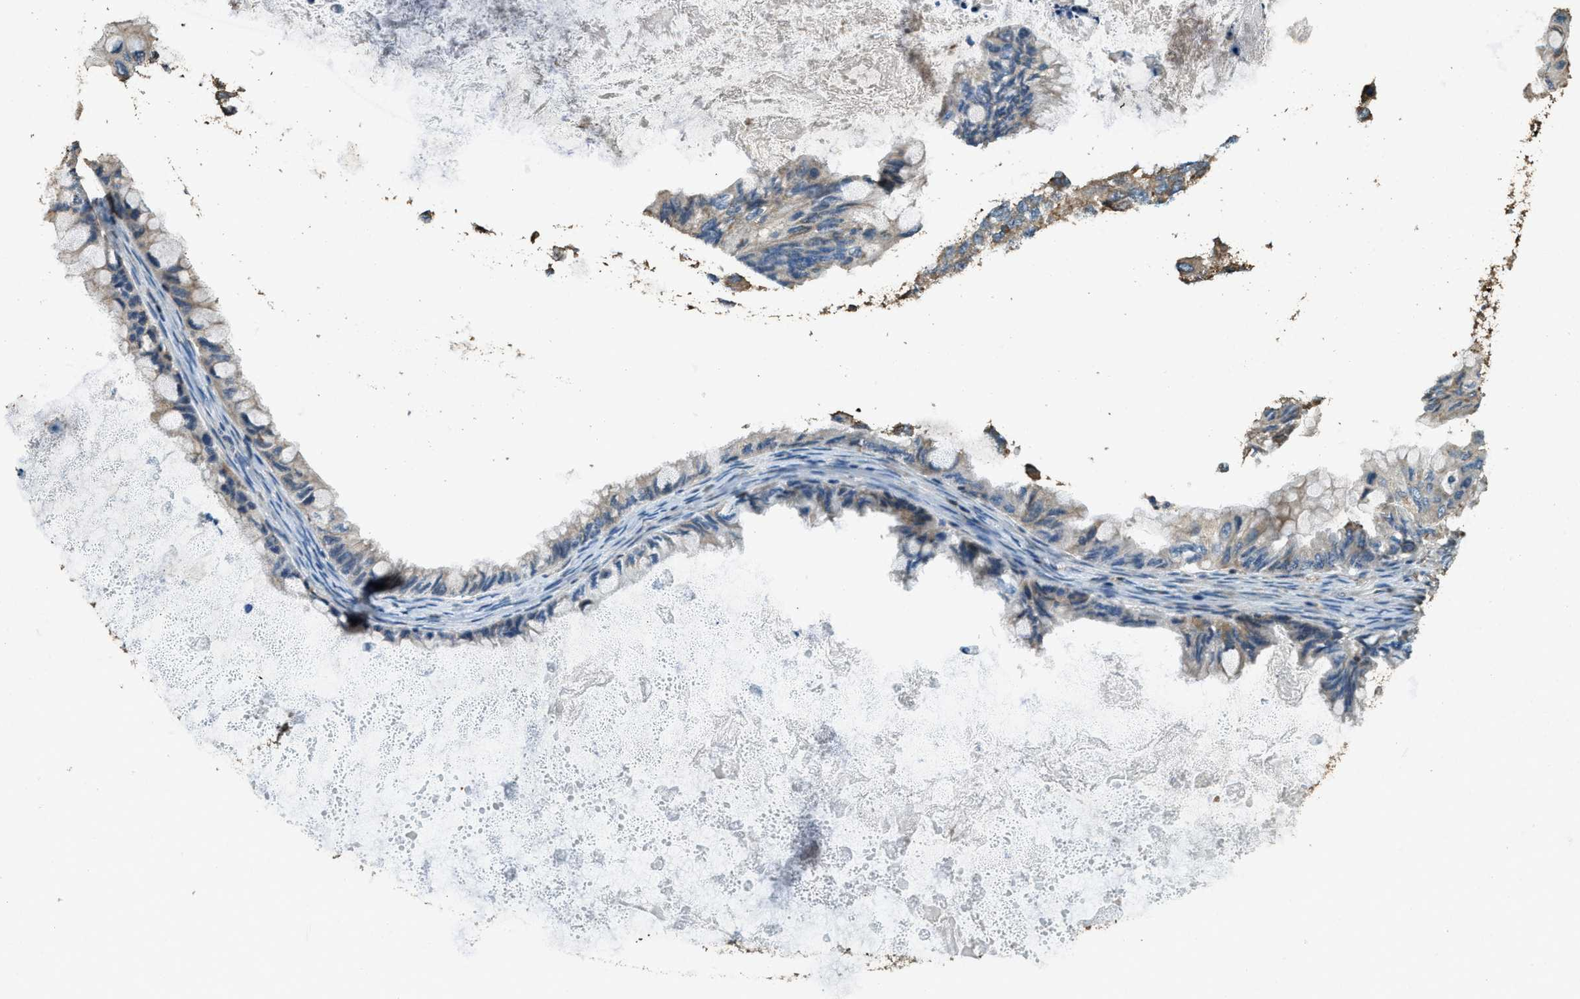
{"staining": {"intensity": "weak", "quantity": "<25%", "location": "cytoplasmic/membranous"}, "tissue": "ovarian cancer", "cell_type": "Tumor cells", "image_type": "cancer", "snomed": [{"axis": "morphology", "description": "Cystadenocarcinoma, mucinous, NOS"}, {"axis": "topography", "description": "Ovary"}], "caption": "IHC of ovarian mucinous cystadenocarcinoma shows no expression in tumor cells. (Stains: DAB immunohistochemistry (IHC) with hematoxylin counter stain, Microscopy: brightfield microscopy at high magnification).", "gene": "ERGIC1", "patient": {"sex": "female", "age": 80}}